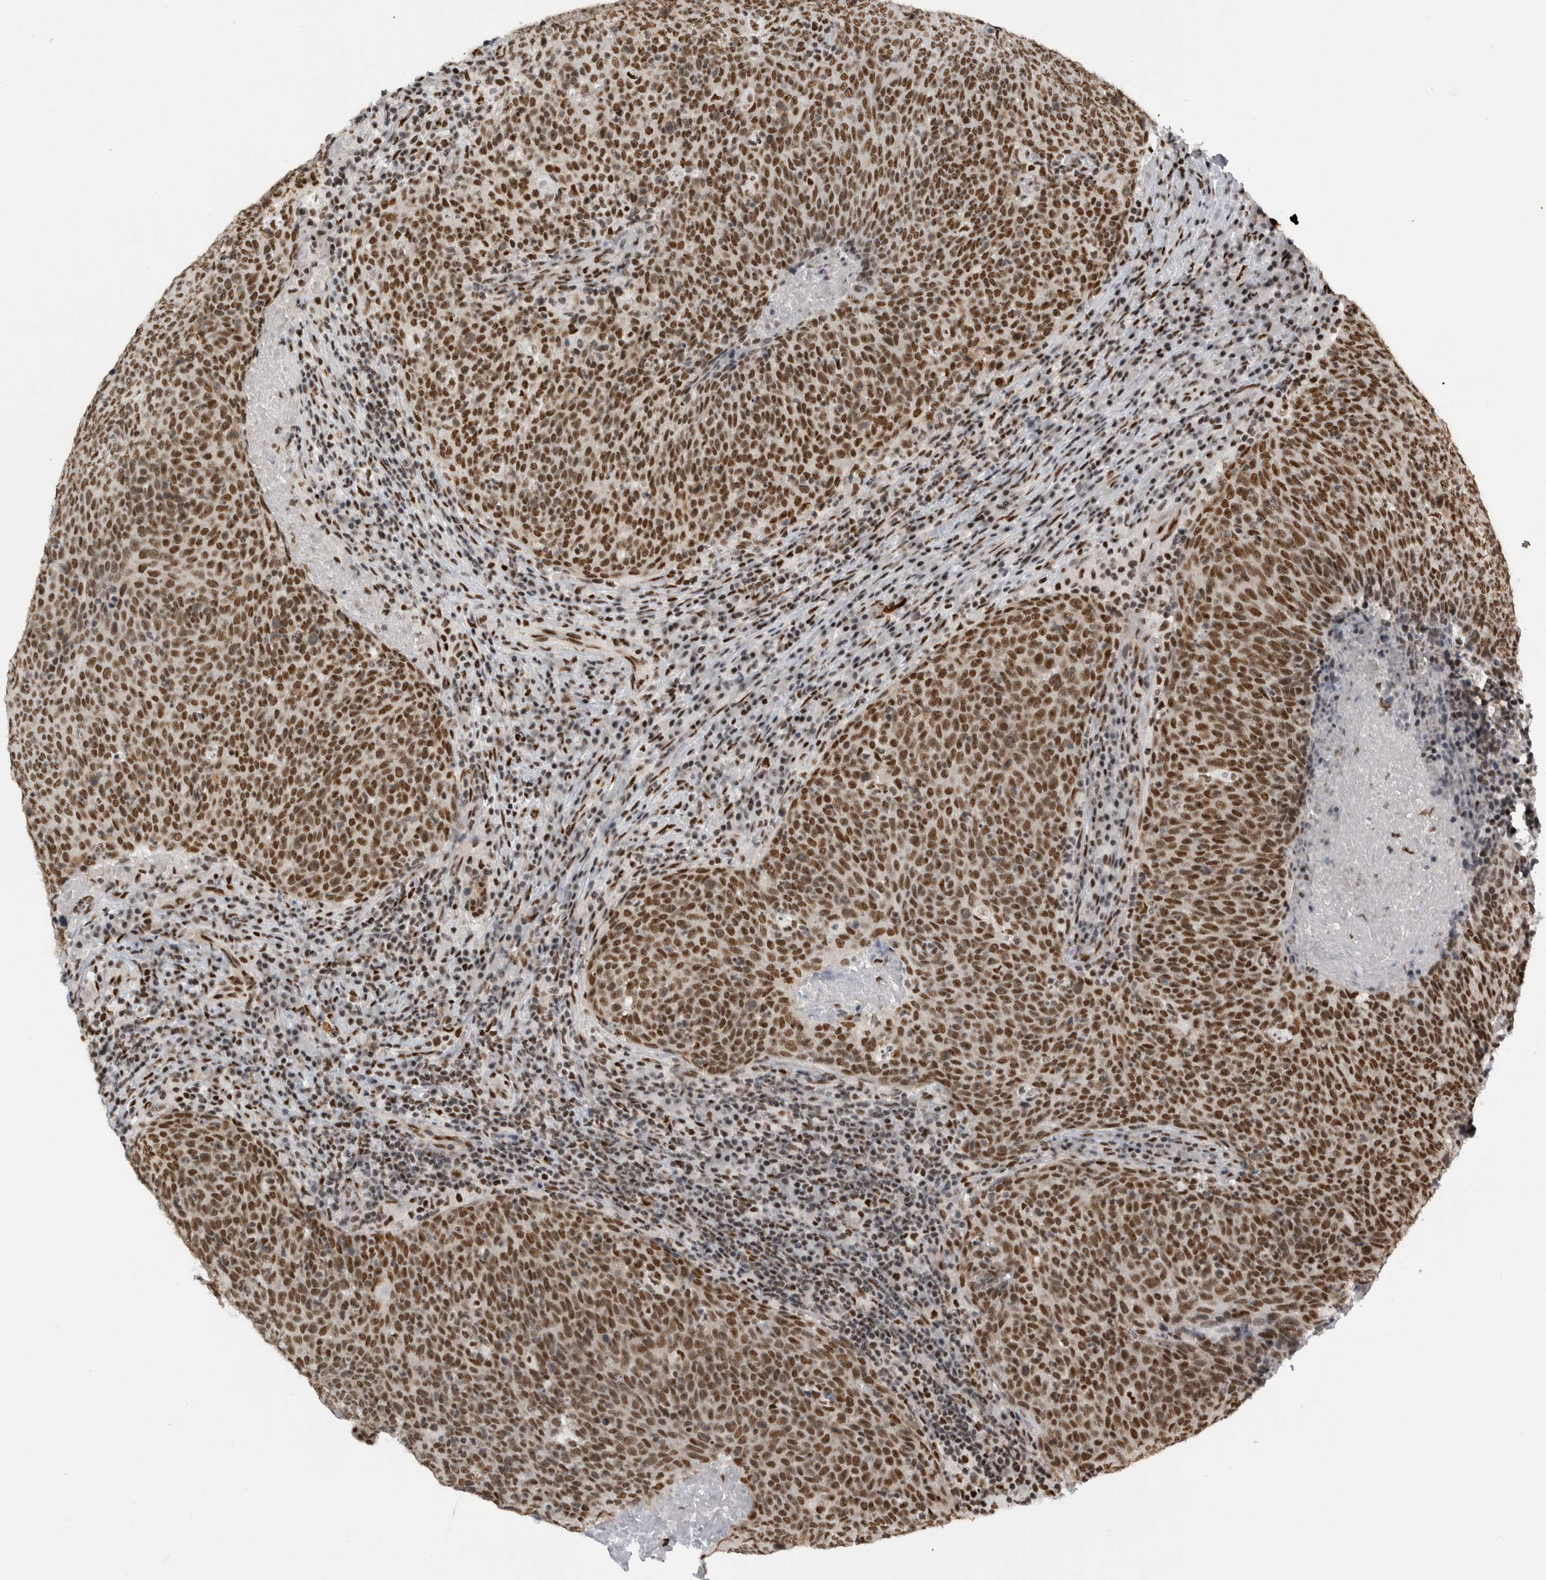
{"staining": {"intensity": "strong", "quantity": ">75%", "location": "nuclear"}, "tissue": "head and neck cancer", "cell_type": "Tumor cells", "image_type": "cancer", "snomed": [{"axis": "morphology", "description": "Squamous cell carcinoma, NOS"}, {"axis": "morphology", "description": "Squamous cell carcinoma, metastatic, NOS"}, {"axis": "topography", "description": "Lymph node"}, {"axis": "topography", "description": "Head-Neck"}], "caption": "Head and neck cancer (metastatic squamous cell carcinoma) stained for a protein (brown) shows strong nuclear positive staining in about >75% of tumor cells.", "gene": "ZSCAN2", "patient": {"sex": "male", "age": 62}}